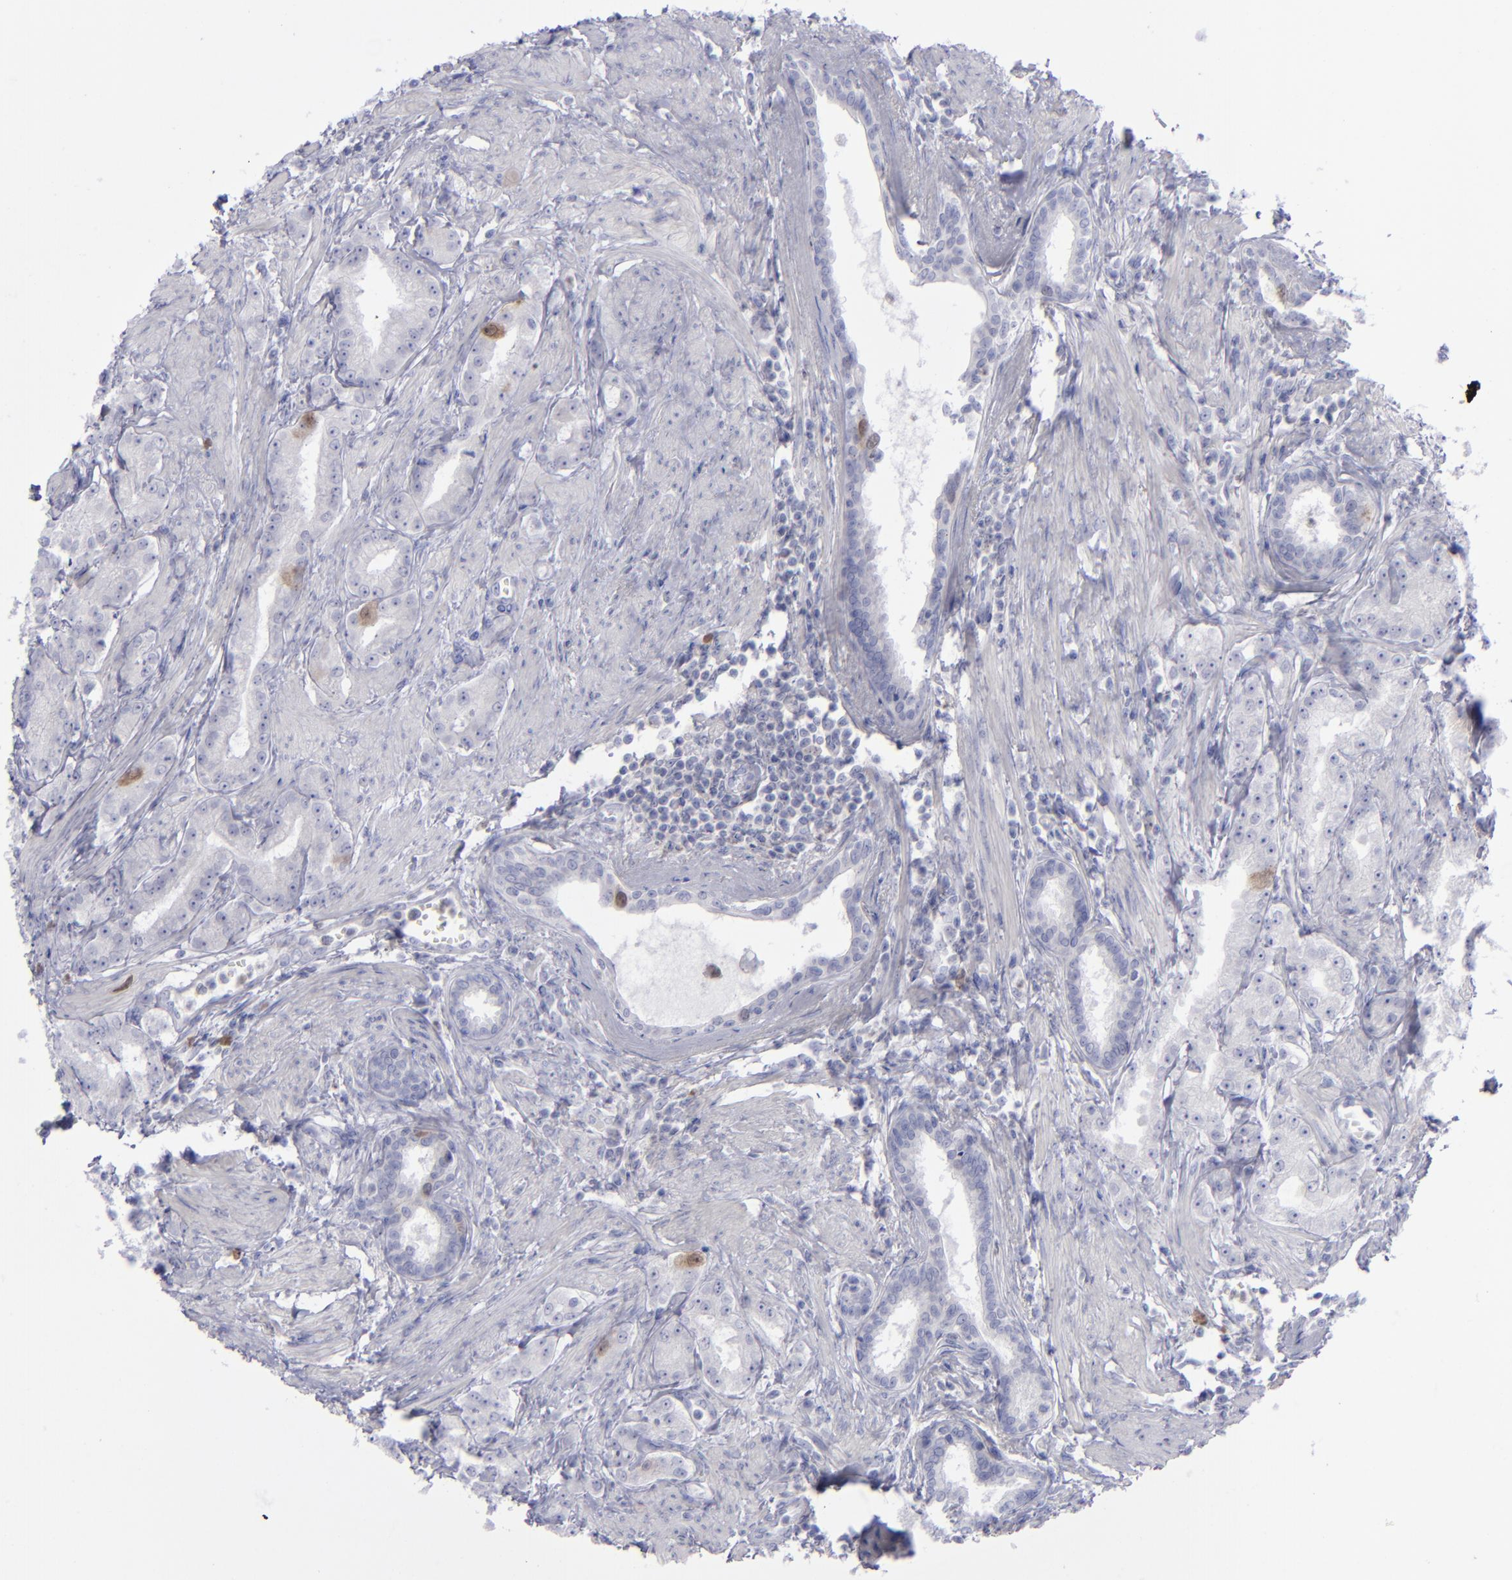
{"staining": {"intensity": "weak", "quantity": "<25%", "location": "cytoplasmic/membranous,nuclear"}, "tissue": "prostate cancer", "cell_type": "Tumor cells", "image_type": "cancer", "snomed": [{"axis": "morphology", "description": "Adenocarcinoma, Medium grade"}, {"axis": "topography", "description": "Prostate"}], "caption": "Immunohistochemistry (IHC) photomicrograph of human adenocarcinoma (medium-grade) (prostate) stained for a protein (brown), which exhibits no positivity in tumor cells. (DAB immunohistochemistry (IHC) with hematoxylin counter stain).", "gene": "AURKA", "patient": {"sex": "male", "age": 72}}